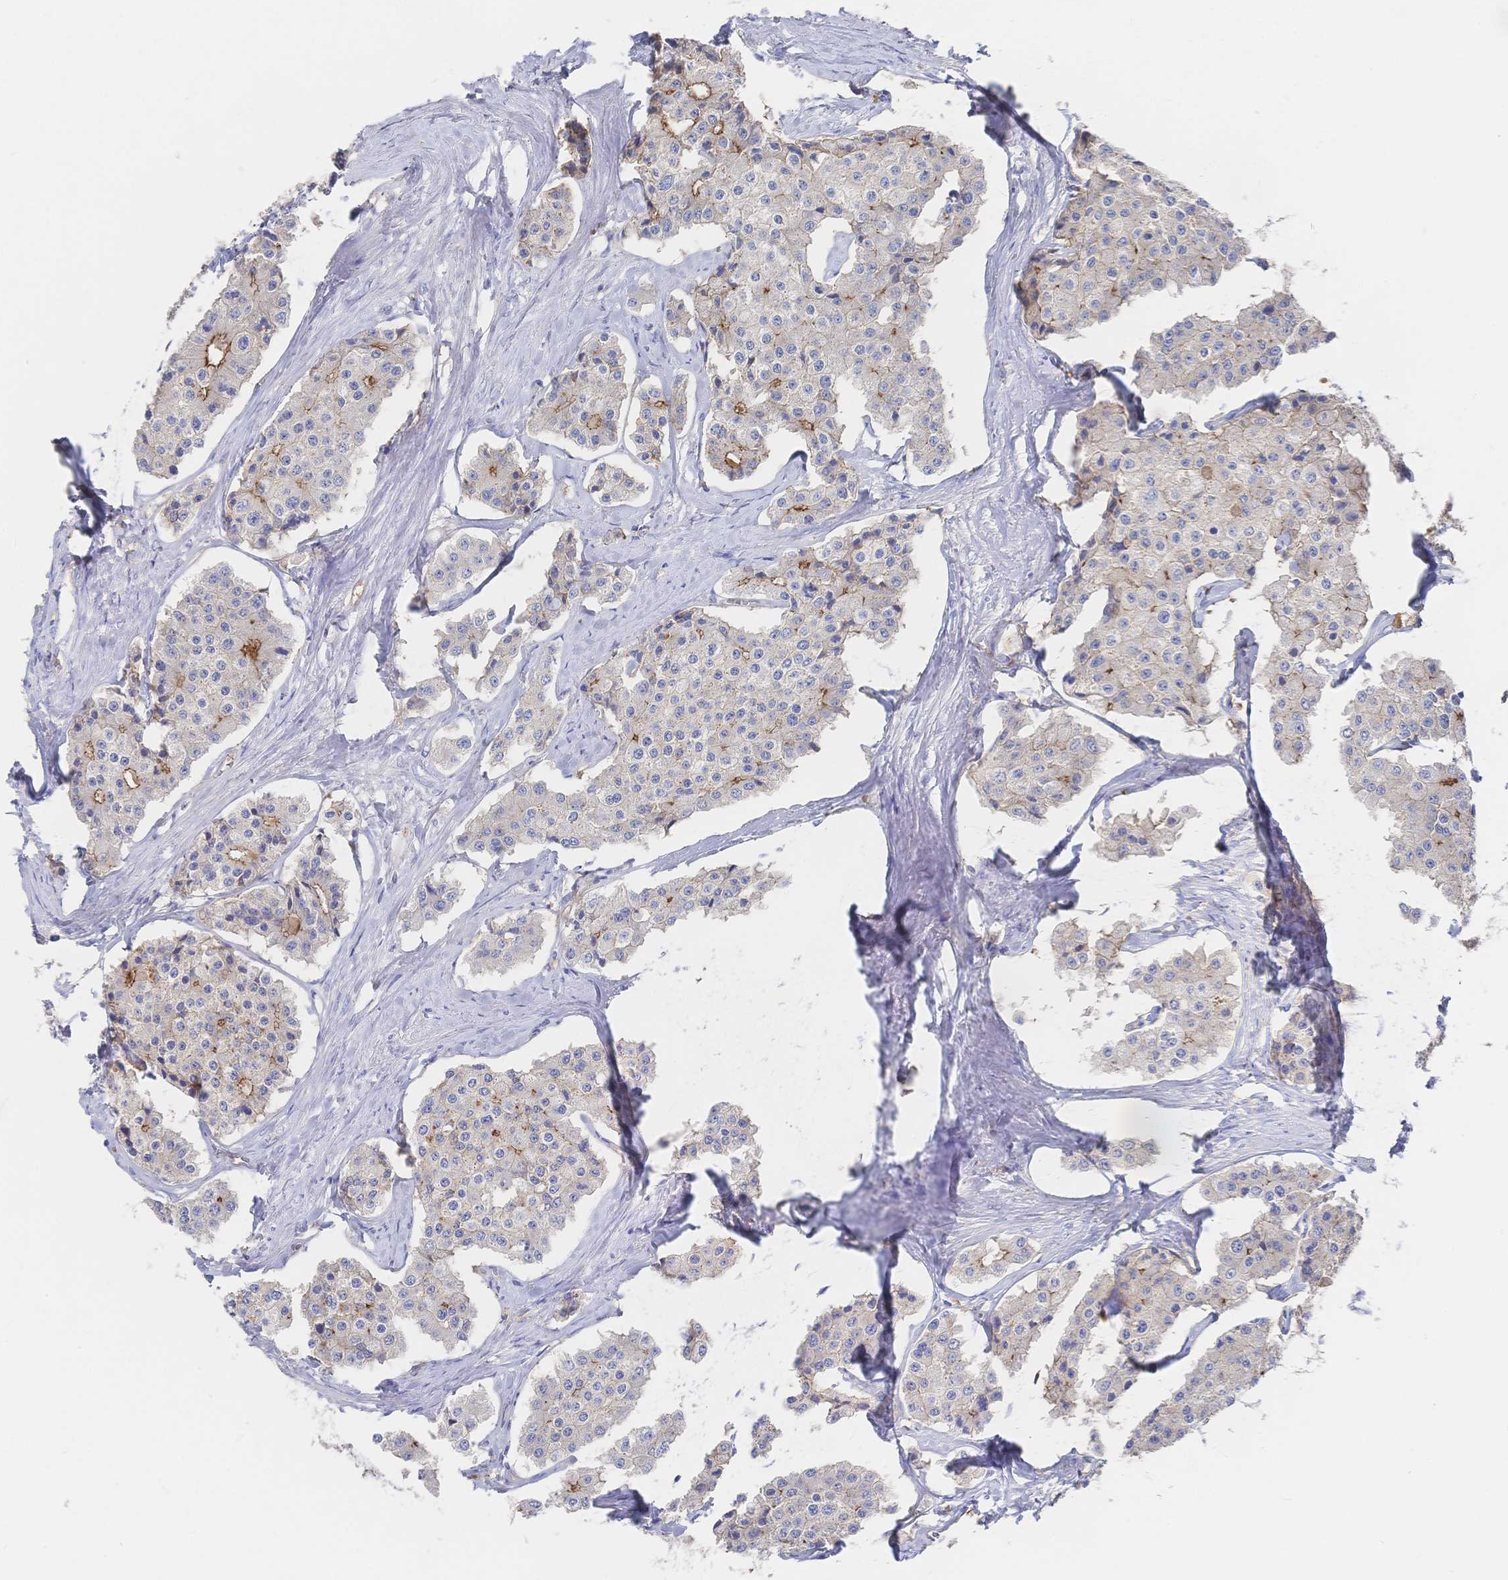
{"staining": {"intensity": "moderate", "quantity": "<25%", "location": "cytoplasmic/membranous"}, "tissue": "carcinoid", "cell_type": "Tumor cells", "image_type": "cancer", "snomed": [{"axis": "morphology", "description": "Carcinoid, malignant, NOS"}, {"axis": "topography", "description": "Small intestine"}], "caption": "Immunohistochemistry of carcinoid shows low levels of moderate cytoplasmic/membranous expression in approximately <25% of tumor cells.", "gene": "F11R", "patient": {"sex": "female", "age": 65}}